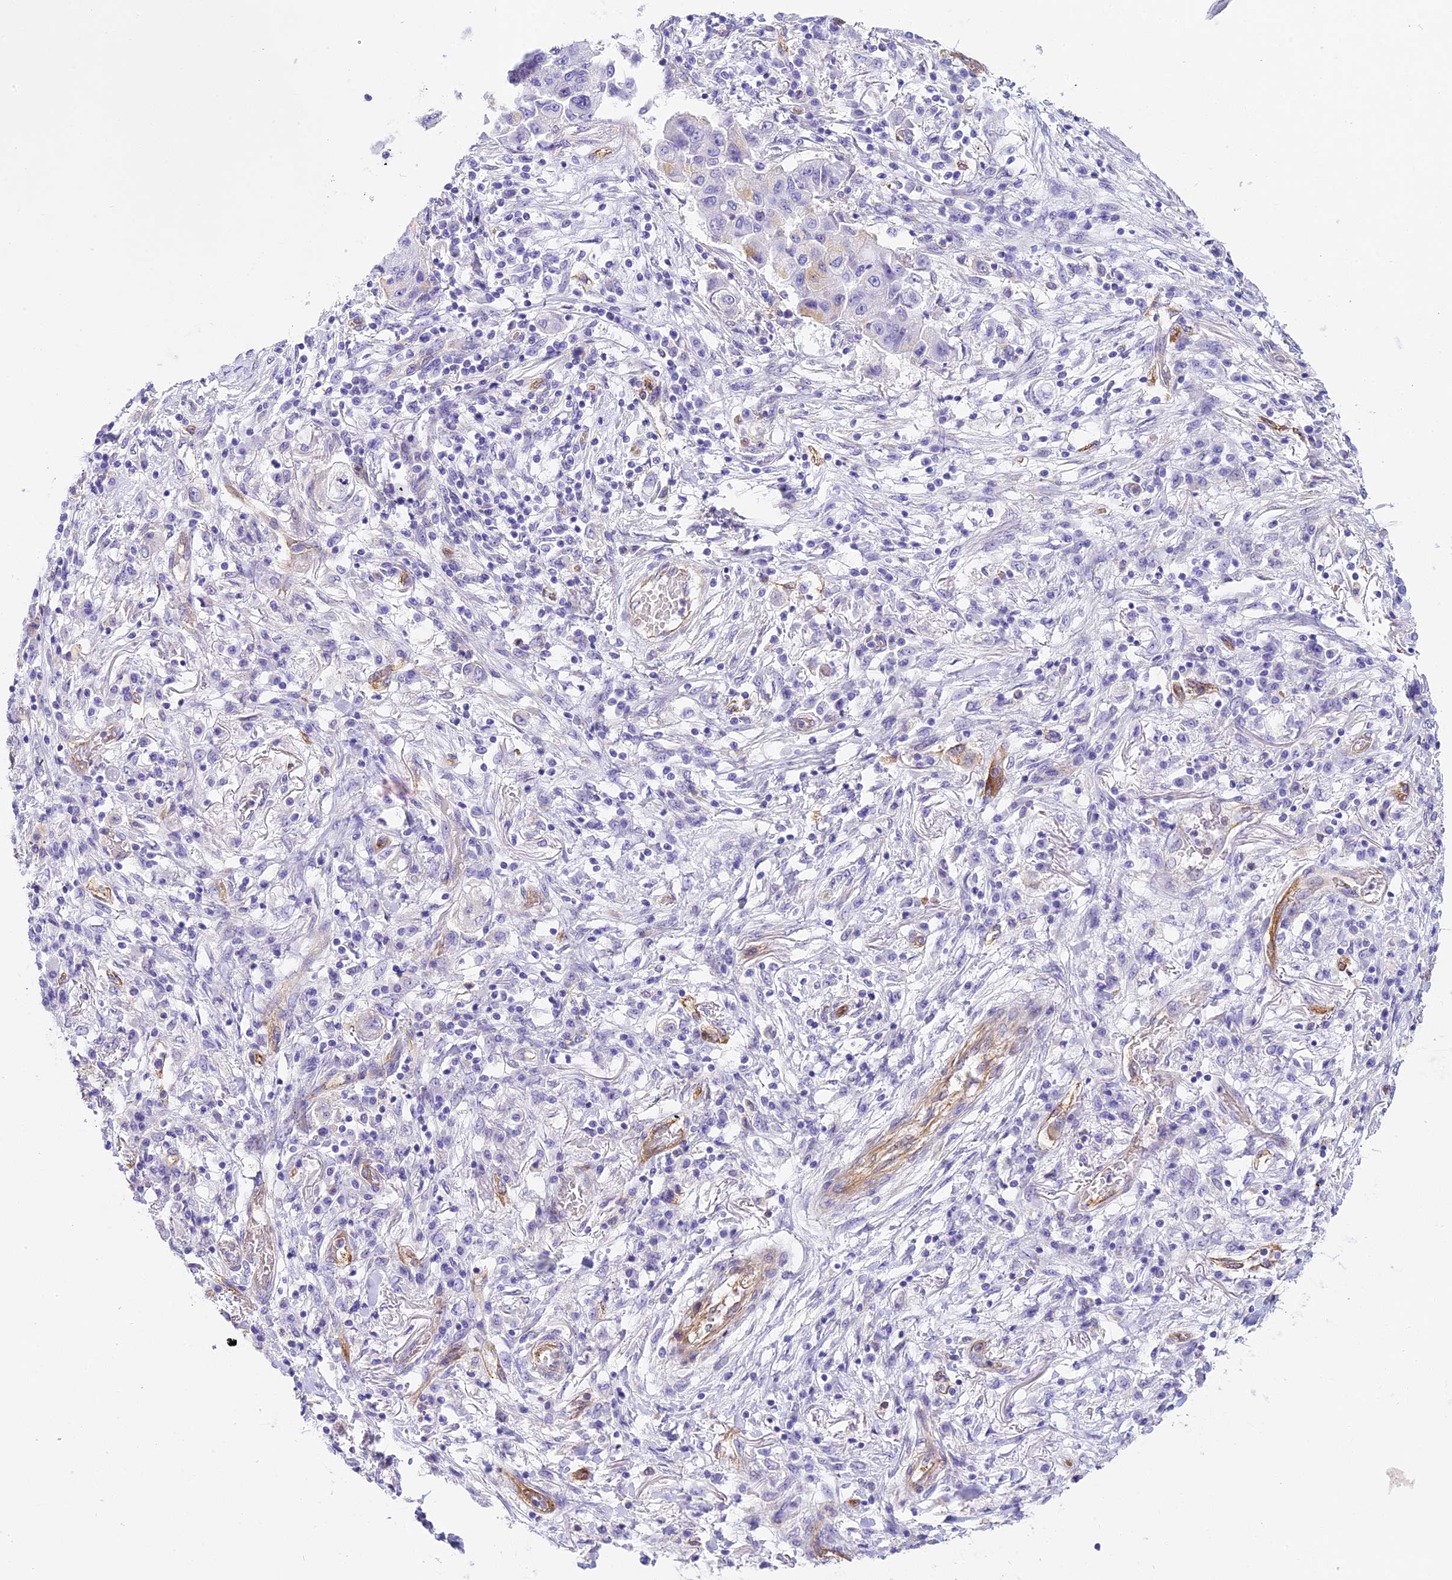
{"staining": {"intensity": "negative", "quantity": "none", "location": "none"}, "tissue": "lung cancer", "cell_type": "Tumor cells", "image_type": "cancer", "snomed": [{"axis": "morphology", "description": "Squamous cell carcinoma, NOS"}, {"axis": "topography", "description": "Lung"}], "caption": "Lung squamous cell carcinoma was stained to show a protein in brown. There is no significant staining in tumor cells.", "gene": "HOMER3", "patient": {"sex": "male", "age": 74}}